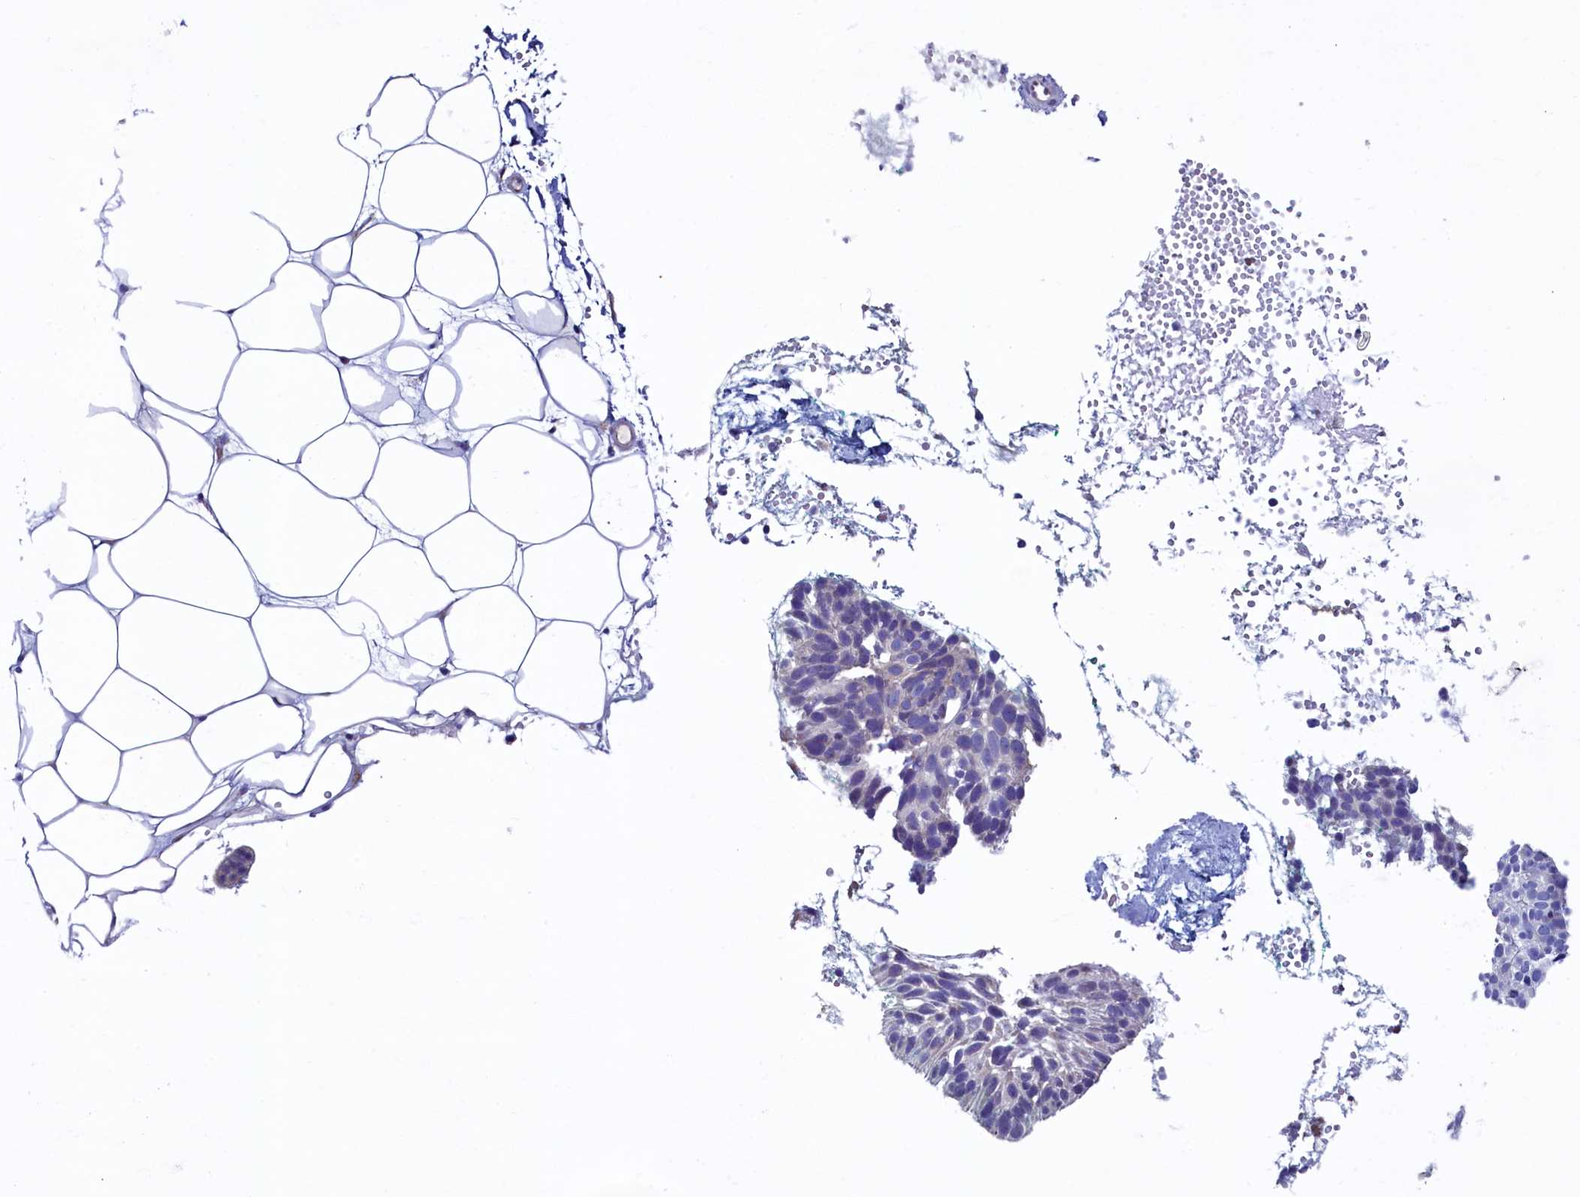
{"staining": {"intensity": "negative", "quantity": "none", "location": "none"}, "tissue": "skin cancer", "cell_type": "Tumor cells", "image_type": "cancer", "snomed": [{"axis": "morphology", "description": "Normal tissue, NOS"}, {"axis": "morphology", "description": "Basal cell carcinoma"}, {"axis": "topography", "description": "Skin"}], "caption": "Immunohistochemical staining of human basal cell carcinoma (skin) shows no significant positivity in tumor cells.", "gene": "KRBOX5", "patient": {"sex": "male", "age": 66}}